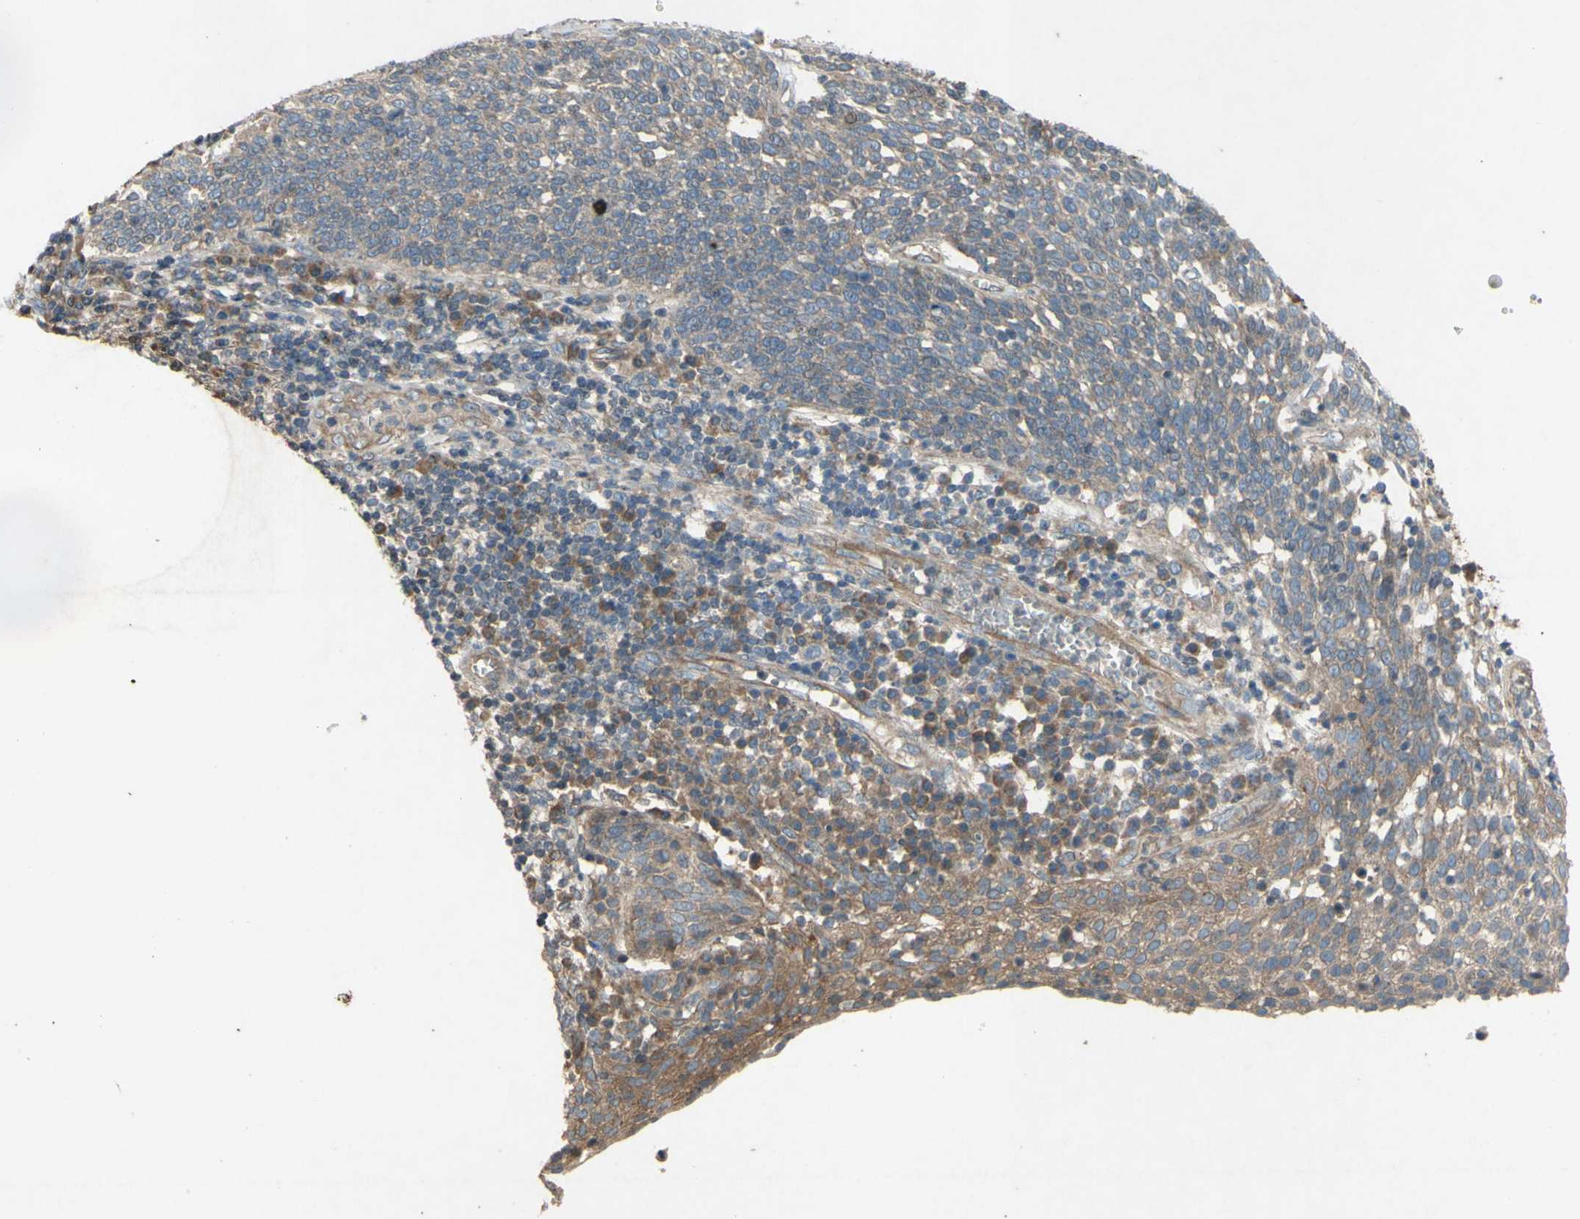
{"staining": {"intensity": "weak", "quantity": ">75%", "location": "cytoplasmic/membranous"}, "tissue": "cervical cancer", "cell_type": "Tumor cells", "image_type": "cancer", "snomed": [{"axis": "morphology", "description": "Squamous cell carcinoma, NOS"}, {"axis": "topography", "description": "Cervix"}], "caption": "Cervical squamous cell carcinoma stained with DAB IHC exhibits low levels of weak cytoplasmic/membranous expression in approximately >75% of tumor cells.", "gene": "TST", "patient": {"sex": "female", "age": 34}}